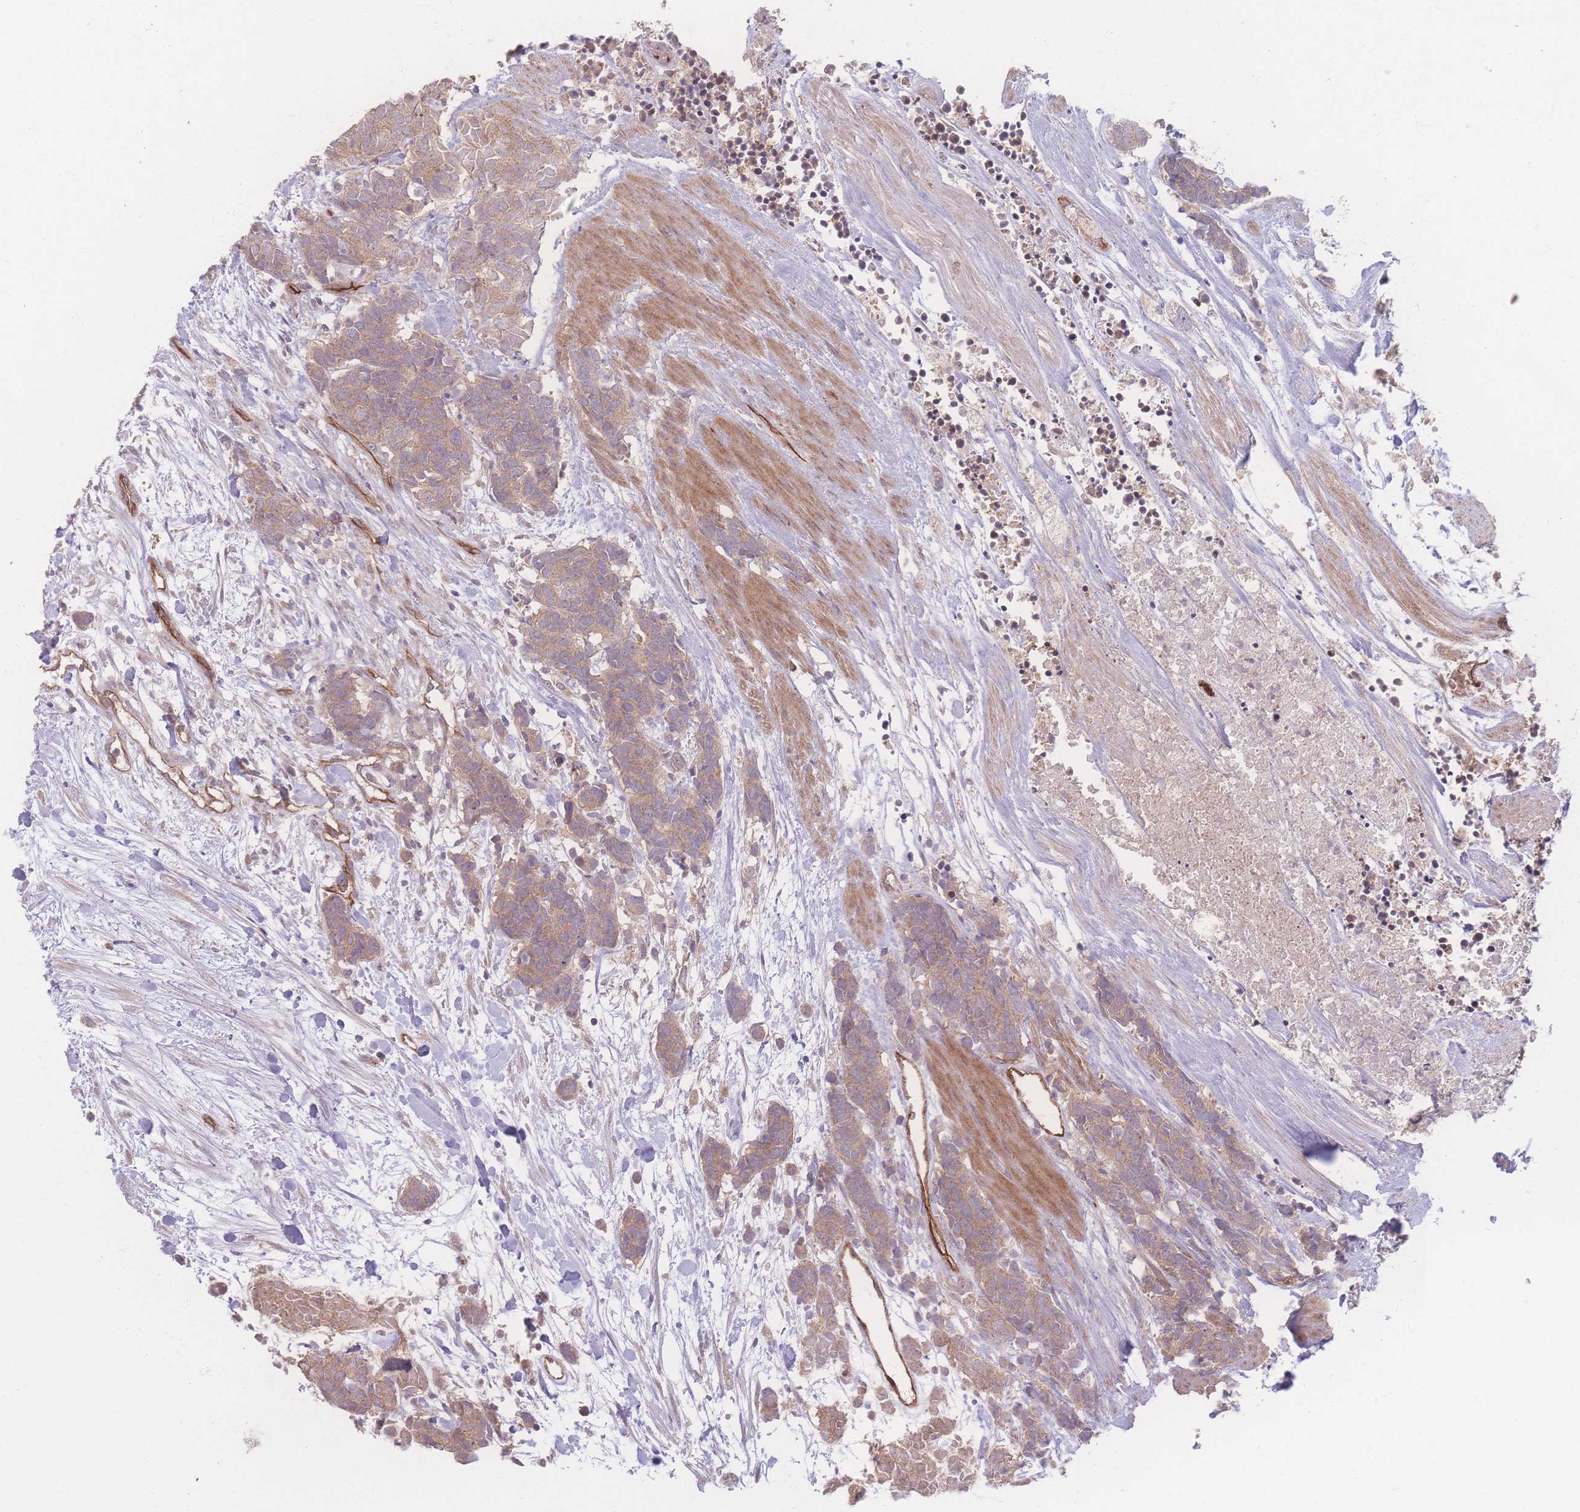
{"staining": {"intensity": "moderate", "quantity": ">75%", "location": "cytoplasmic/membranous"}, "tissue": "carcinoid", "cell_type": "Tumor cells", "image_type": "cancer", "snomed": [{"axis": "morphology", "description": "Carcinoma, NOS"}, {"axis": "morphology", "description": "Carcinoid, malignant, NOS"}, {"axis": "topography", "description": "Prostate"}], "caption": "Protein expression analysis of malignant carcinoid shows moderate cytoplasmic/membranous expression in approximately >75% of tumor cells.", "gene": "INSR", "patient": {"sex": "male", "age": 57}}